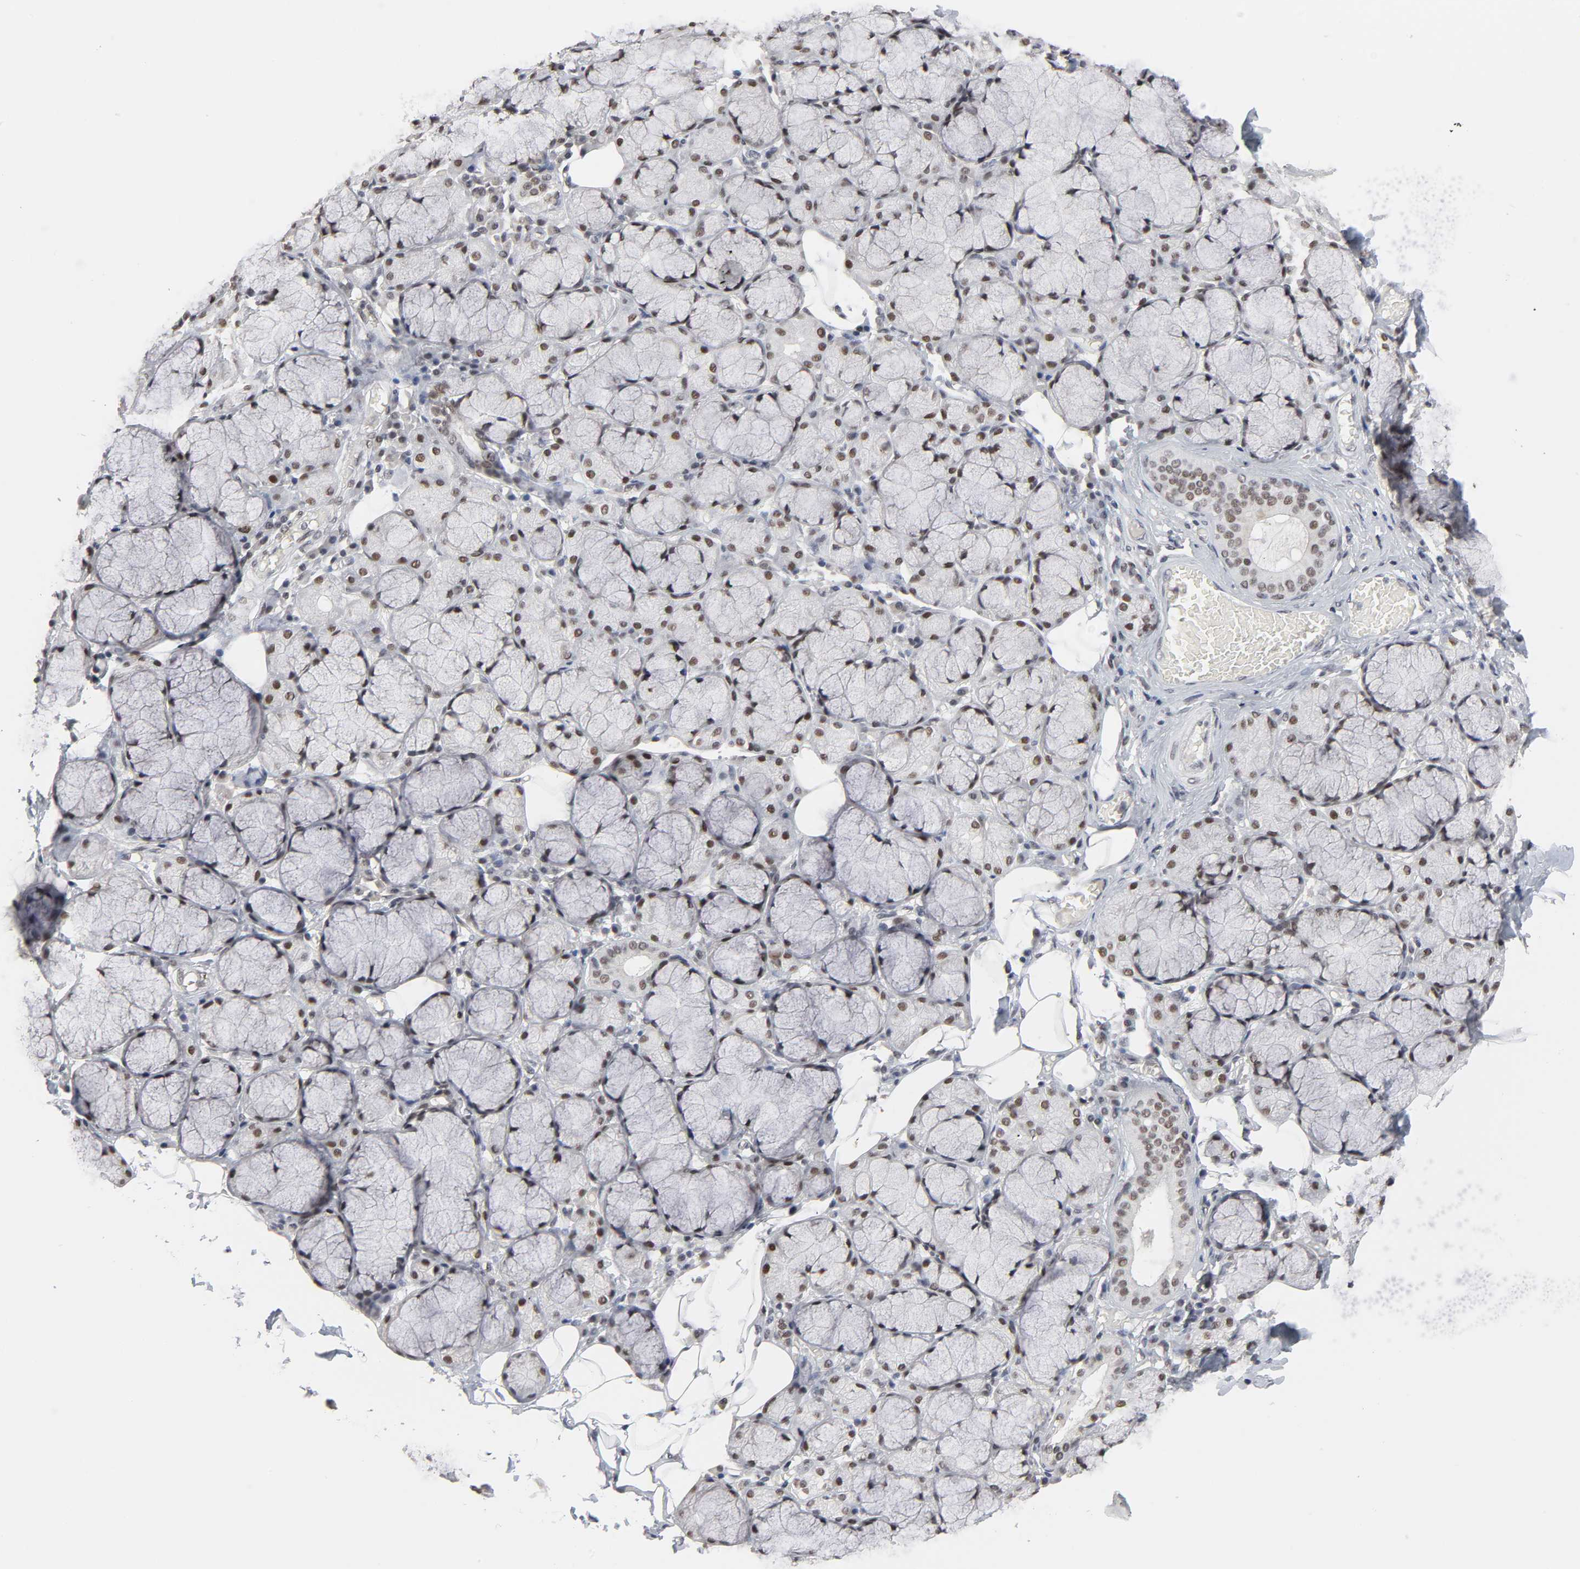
{"staining": {"intensity": "moderate", "quantity": ">75%", "location": "nuclear"}, "tissue": "salivary gland", "cell_type": "Glandular cells", "image_type": "normal", "snomed": [{"axis": "morphology", "description": "Normal tissue, NOS"}, {"axis": "topography", "description": "Skeletal muscle"}, {"axis": "topography", "description": "Oral tissue"}, {"axis": "topography", "description": "Salivary gland"}, {"axis": "topography", "description": "Peripheral nerve tissue"}], "caption": "Protein staining exhibits moderate nuclear positivity in approximately >75% of glandular cells in normal salivary gland.", "gene": "TRIM33", "patient": {"sex": "male", "age": 54}}